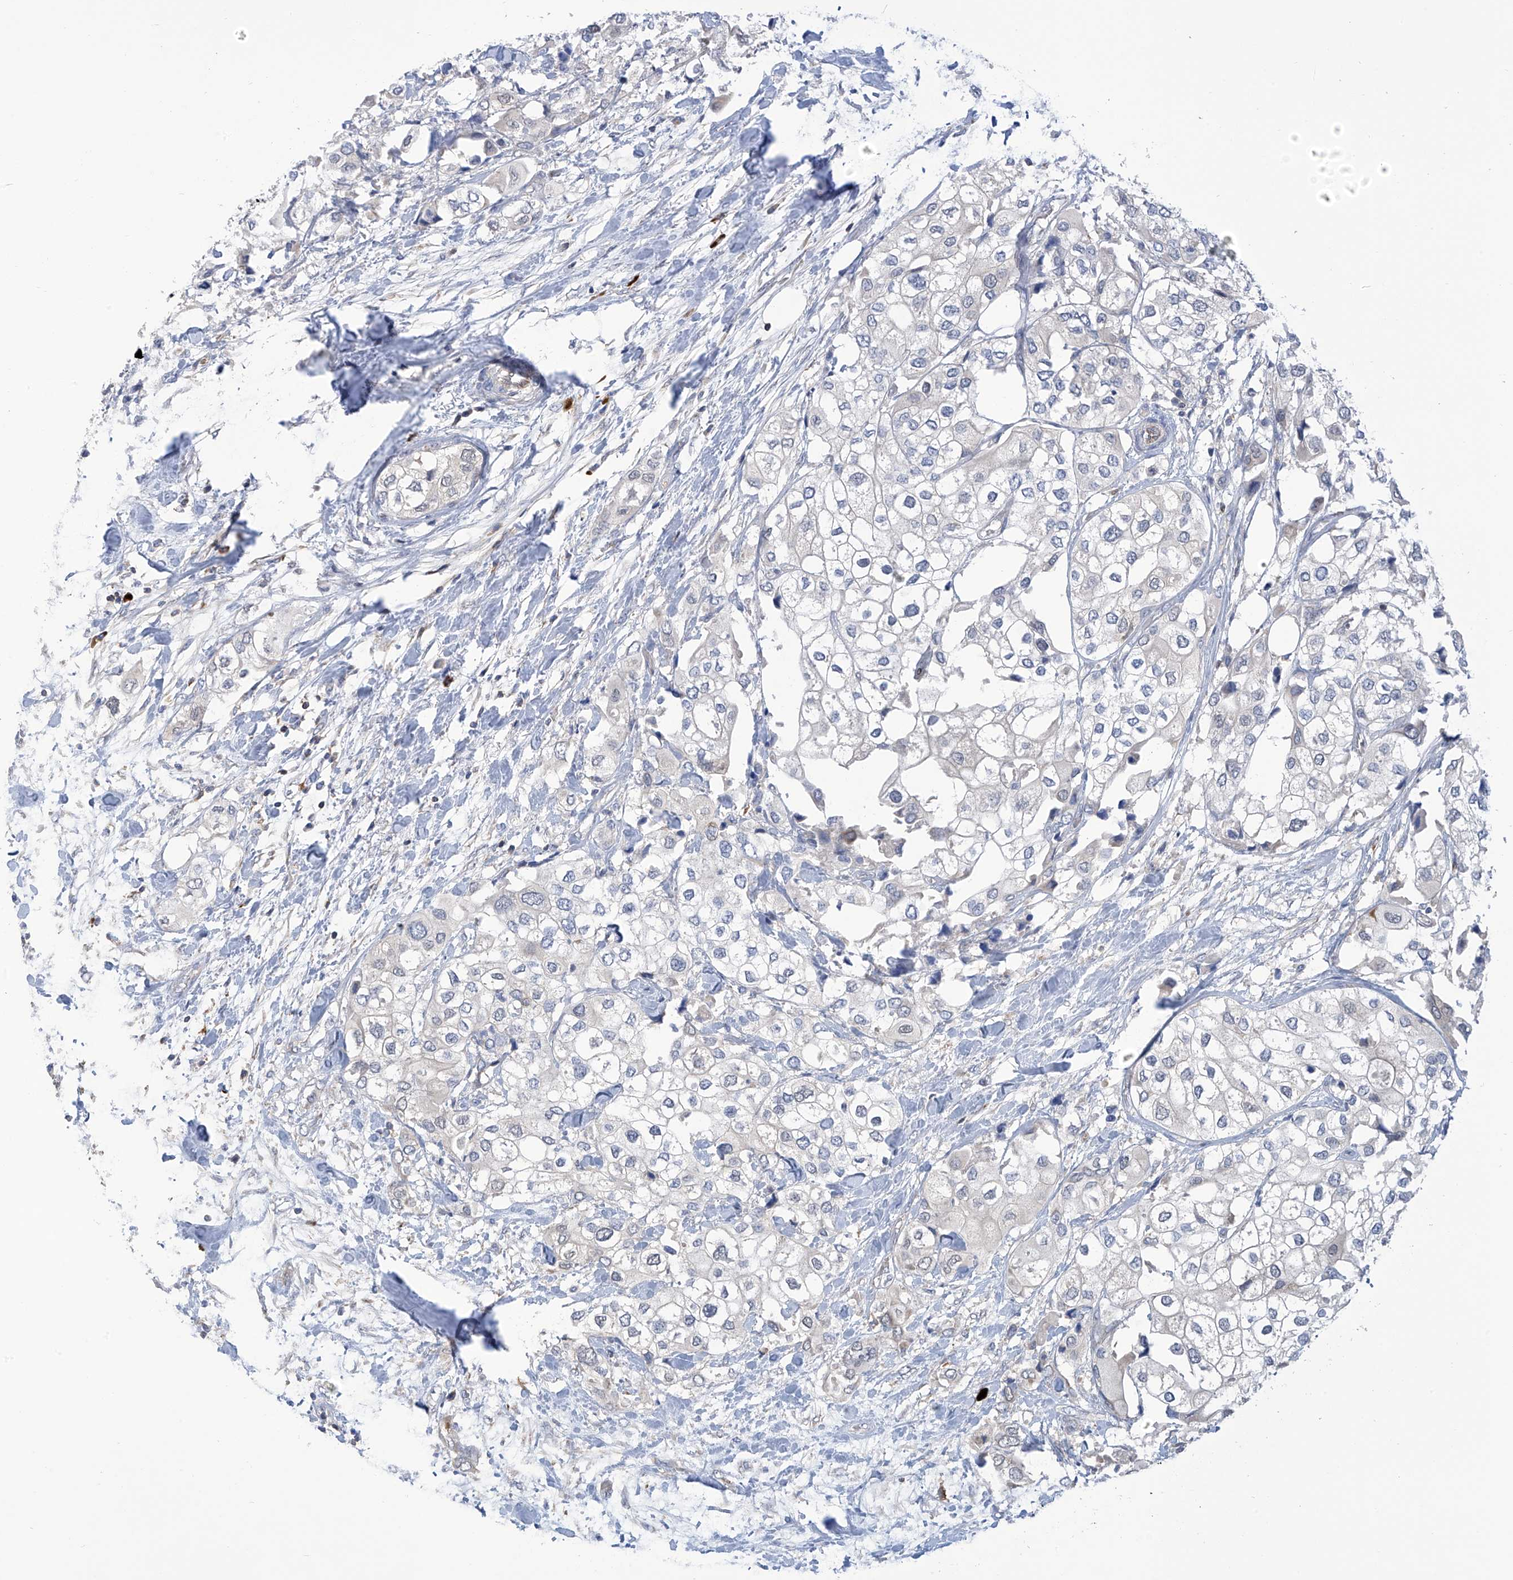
{"staining": {"intensity": "negative", "quantity": "none", "location": "none"}, "tissue": "urothelial cancer", "cell_type": "Tumor cells", "image_type": "cancer", "snomed": [{"axis": "morphology", "description": "Urothelial carcinoma, High grade"}, {"axis": "topography", "description": "Urinary bladder"}], "caption": "Immunohistochemistry image of neoplastic tissue: human urothelial carcinoma (high-grade) stained with DAB (3,3'-diaminobenzidine) exhibits no significant protein staining in tumor cells.", "gene": "IBA57", "patient": {"sex": "male", "age": 64}}